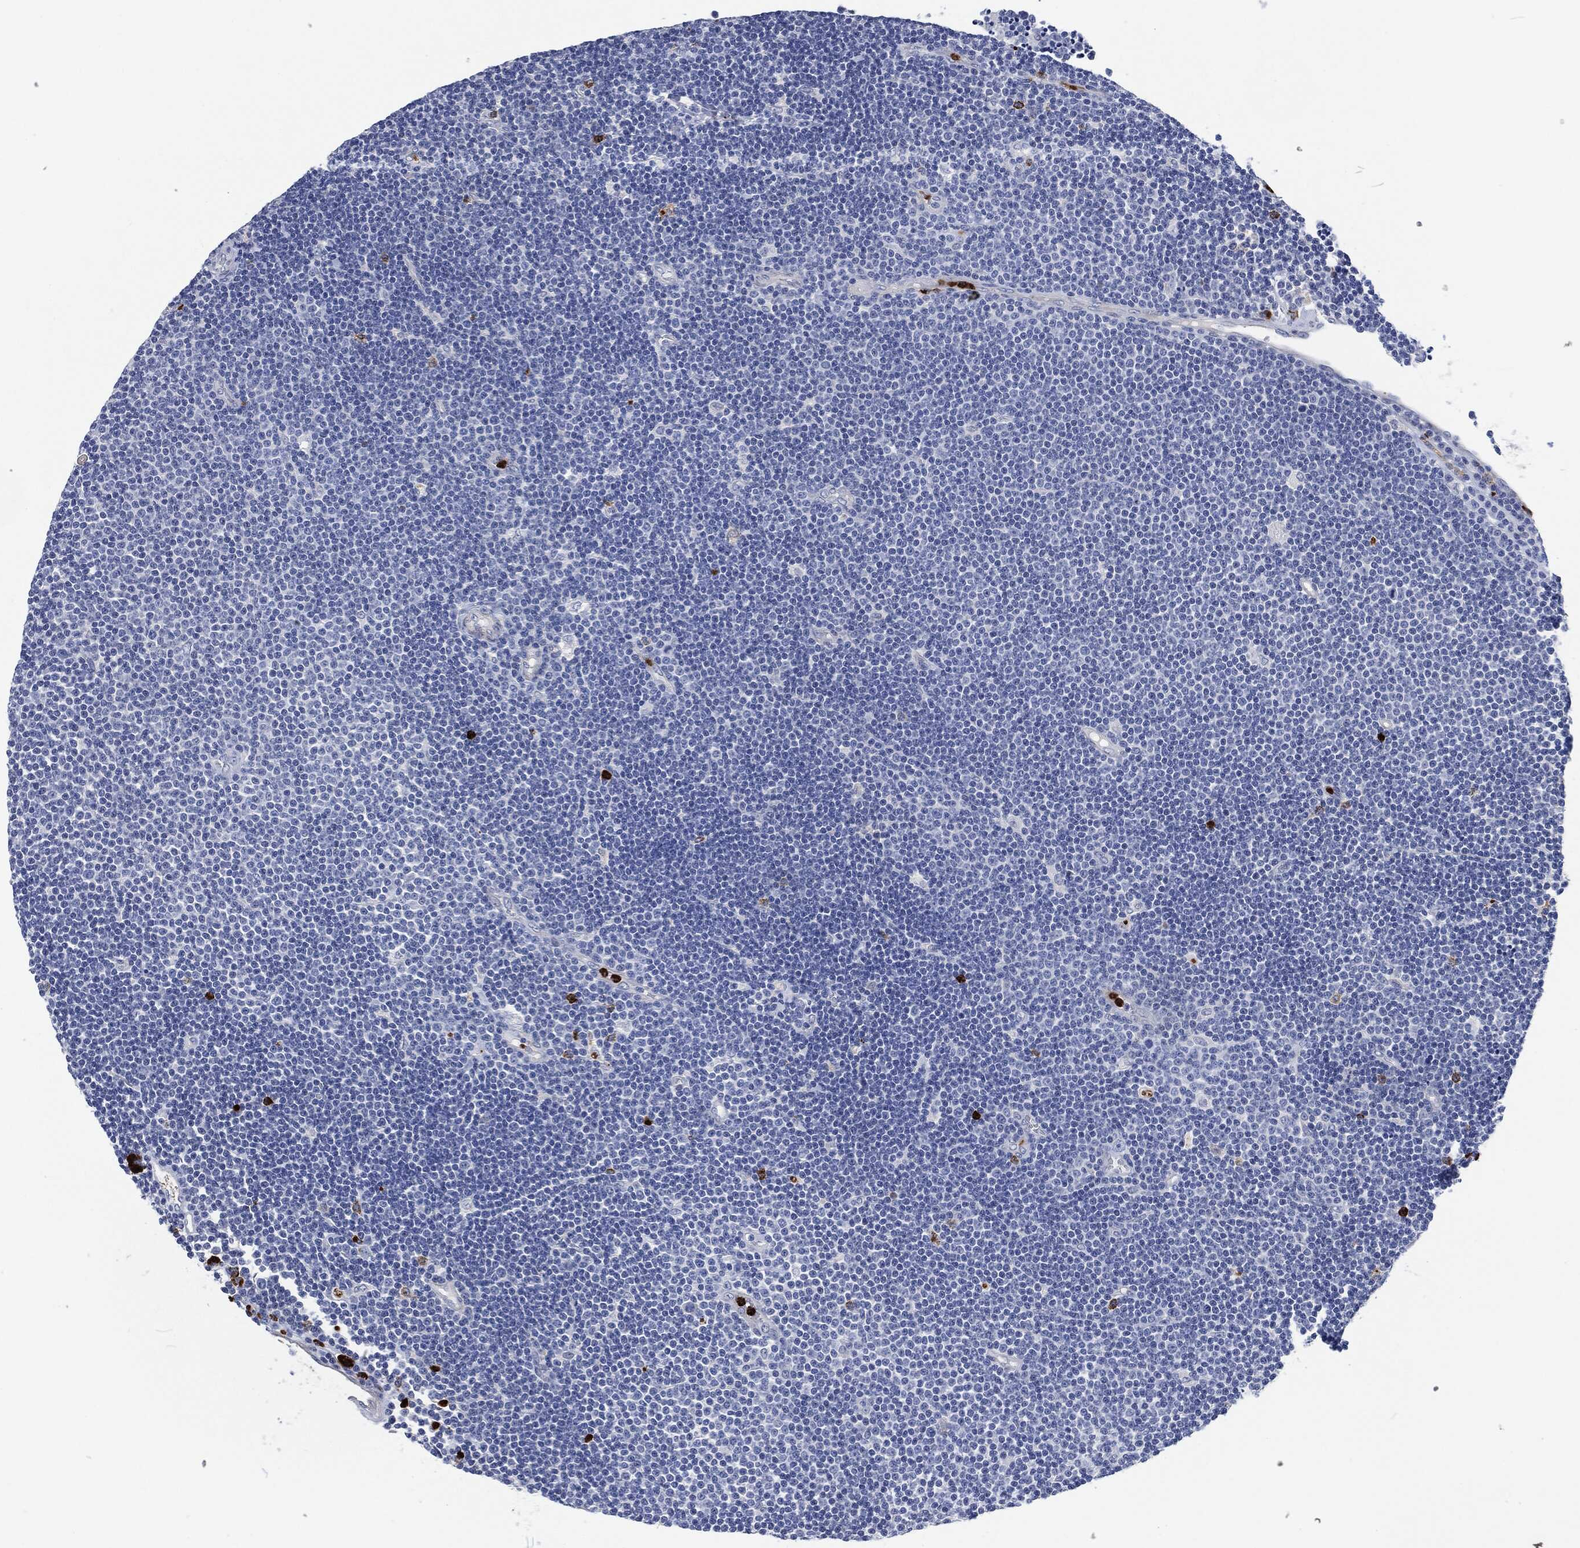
{"staining": {"intensity": "negative", "quantity": "none", "location": "none"}, "tissue": "lymphoma", "cell_type": "Tumor cells", "image_type": "cancer", "snomed": [{"axis": "morphology", "description": "Malignant lymphoma, non-Hodgkin's type, Low grade"}, {"axis": "topography", "description": "Brain"}], "caption": "There is no significant positivity in tumor cells of lymphoma.", "gene": "MPO", "patient": {"sex": "female", "age": 66}}